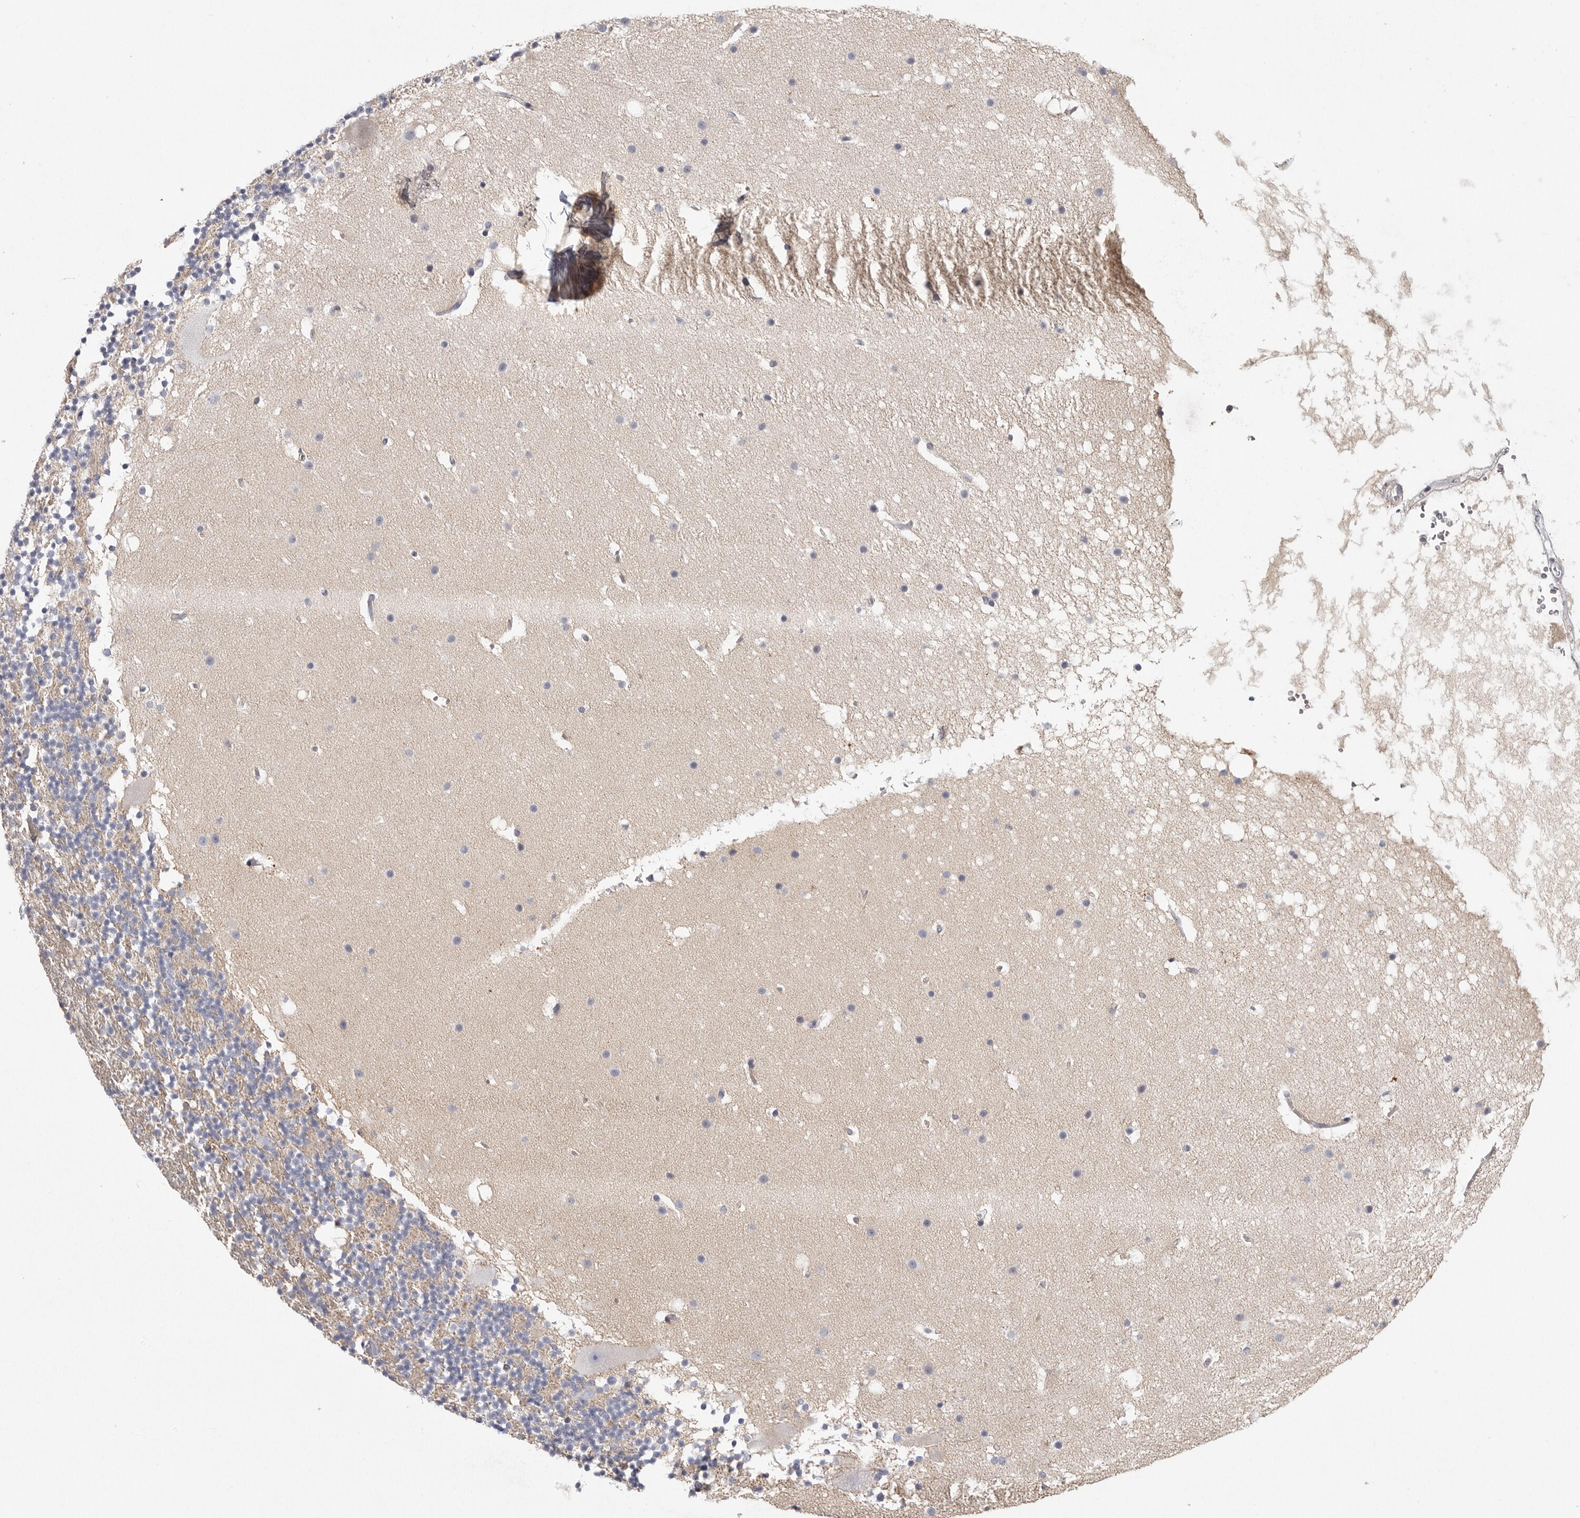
{"staining": {"intensity": "negative", "quantity": "none", "location": "none"}, "tissue": "cerebellum", "cell_type": "Cells in granular layer", "image_type": "normal", "snomed": [{"axis": "morphology", "description": "Normal tissue, NOS"}, {"axis": "topography", "description": "Cerebellum"}], "caption": "An immunohistochemistry histopathology image of unremarkable cerebellum is shown. There is no staining in cells in granular layer of cerebellum.", "gene": "ELP3", "patient": {"sex": "male", "age": 57}}